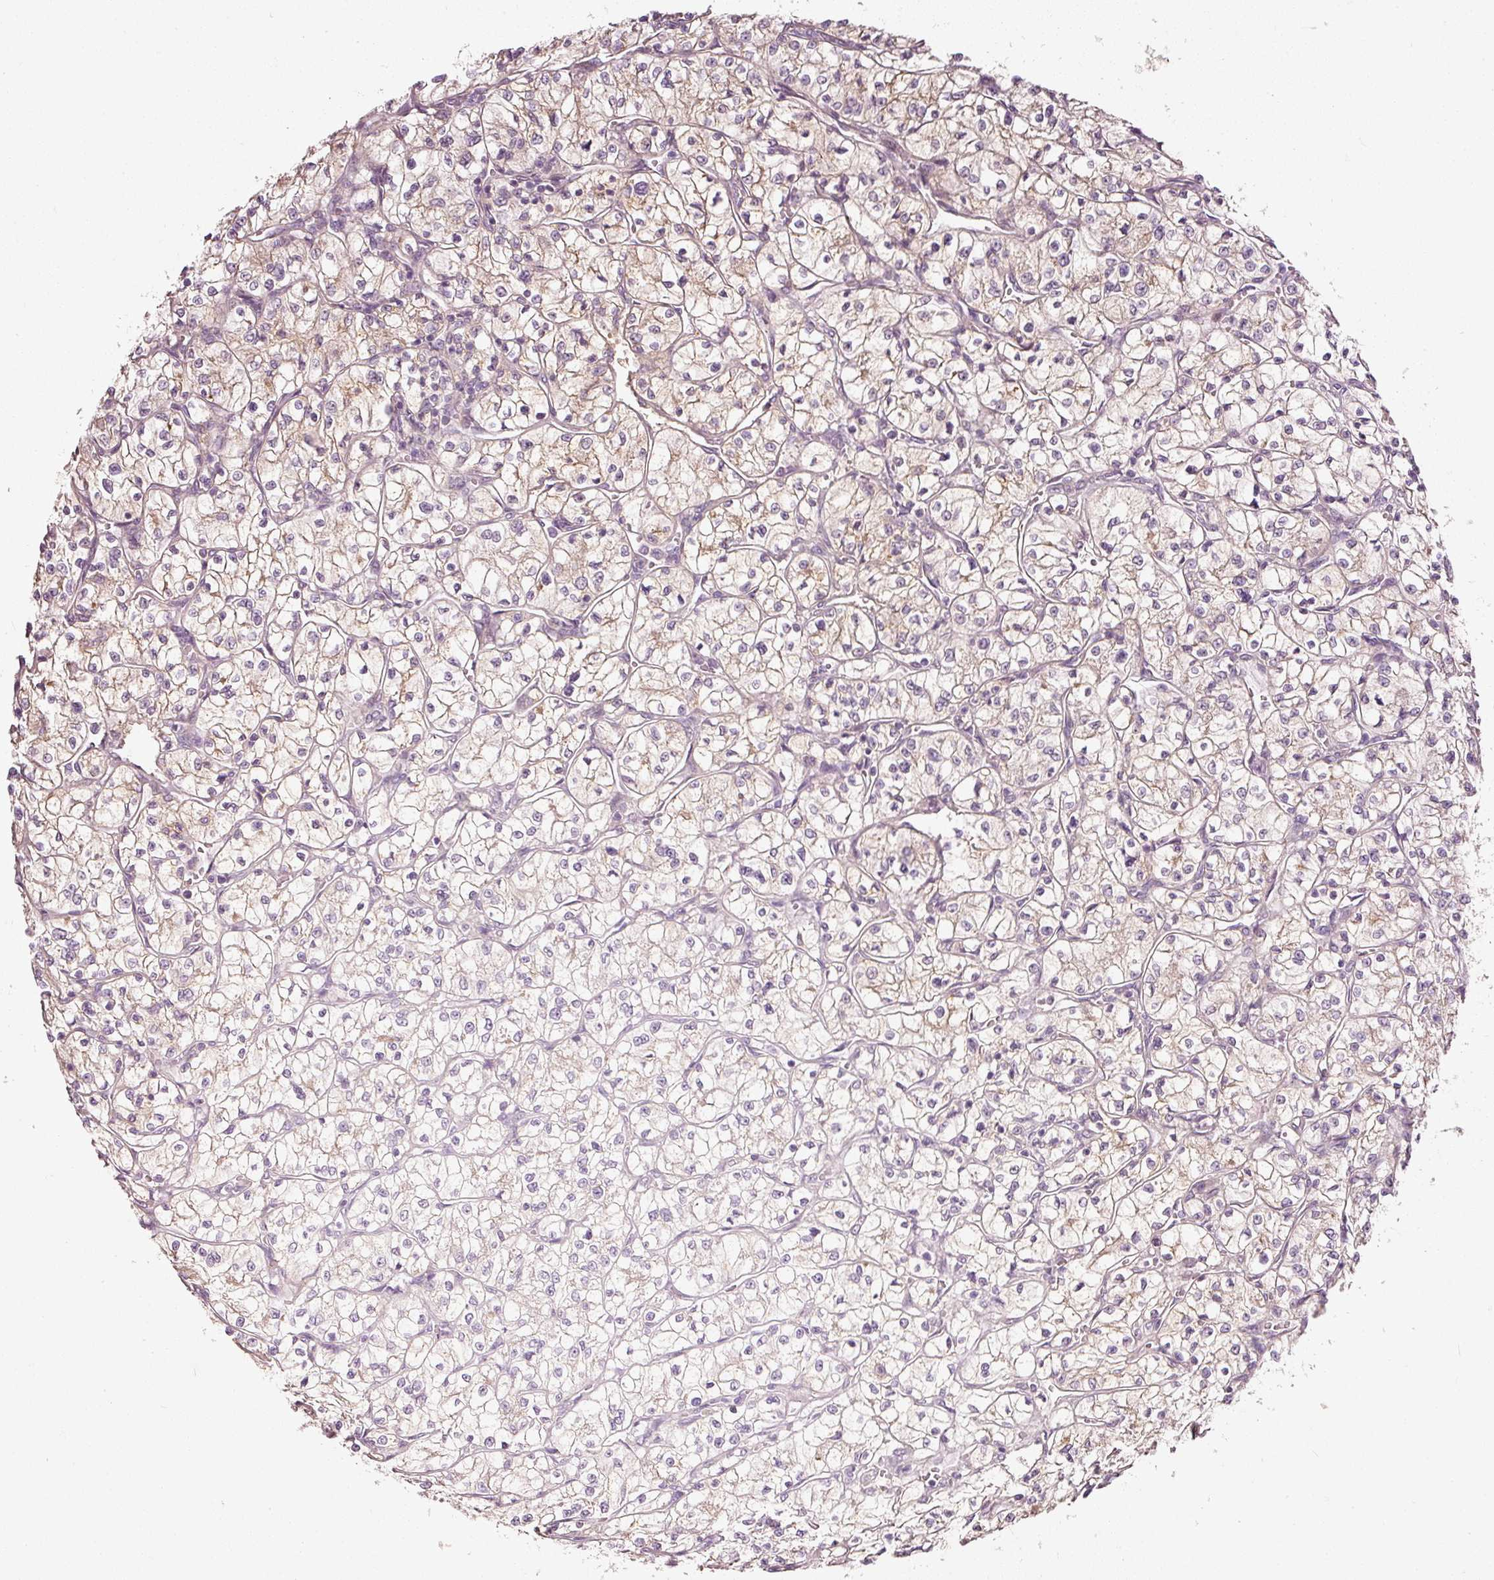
{"staining": {"intensity": "weak", "quantity": "<25%", "location": "cytoplasmic/membranous"}, "tissue": "renal cancer", "cell_type": "Tumor cells", "image_type": "cancer", "snomed": [{"axis": "morphology", "description": "Adenocarcinoma, NOS"}, {"axis": "topography", "description": "Kidney"}], "caption": "This photomicrograph is of renal cancer (adenocarcinoma) stained with IHC to label a protein in brown with the nuclei are counter-stained blue. There is no staining in tumor cells.", "gene": "TOGARAM1", "patient": {"sex": "female", "age": 64}}